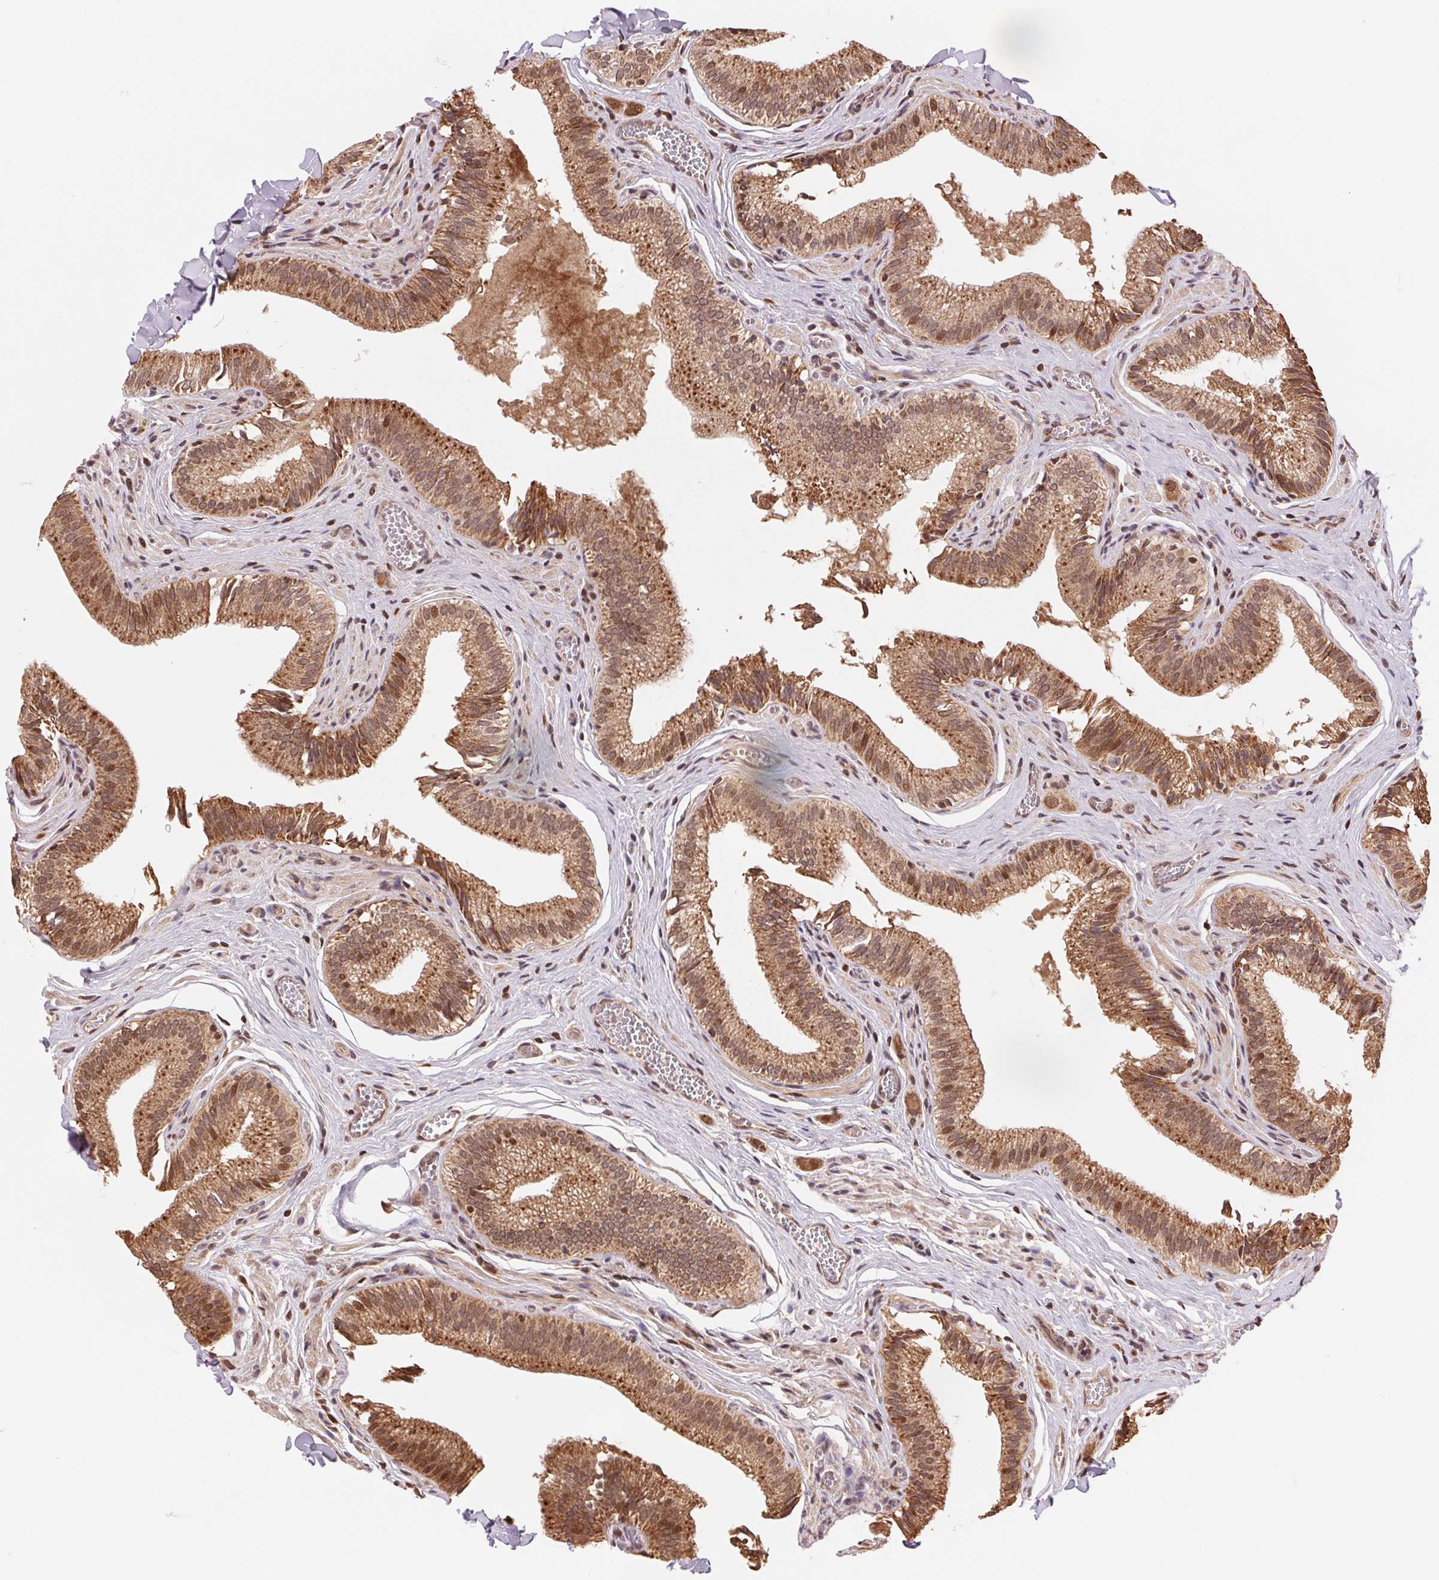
{"staining": {"intensity": "strong", "quantity": ">75%", "location": "cytoplasmic/membranous,nuclear"}, "tissue": "gallbladder", "cell_type": "Glandular cells", "image_type": "normal", "snomed": [{"axis": "morphology", "description": "Normal tissue, NOS"}, {"axis": "topography", "description": "Gallbladder"}, {"axis": "topography", "description": "Peripheral nerve tissue"}], "caption": "Immunohistochemical staining of normal human gallbladder shows >75% levels of strong cytoplasmic/membranous,nuclear protein staining in about >75% of glandular cells. The protein is stained brown, and the nuclei are stained in blue (DAB IHC with brightfield microscopy, high magnification).", "gene": "PDHA1", "patient": {"sex": "male", "age": 17}}